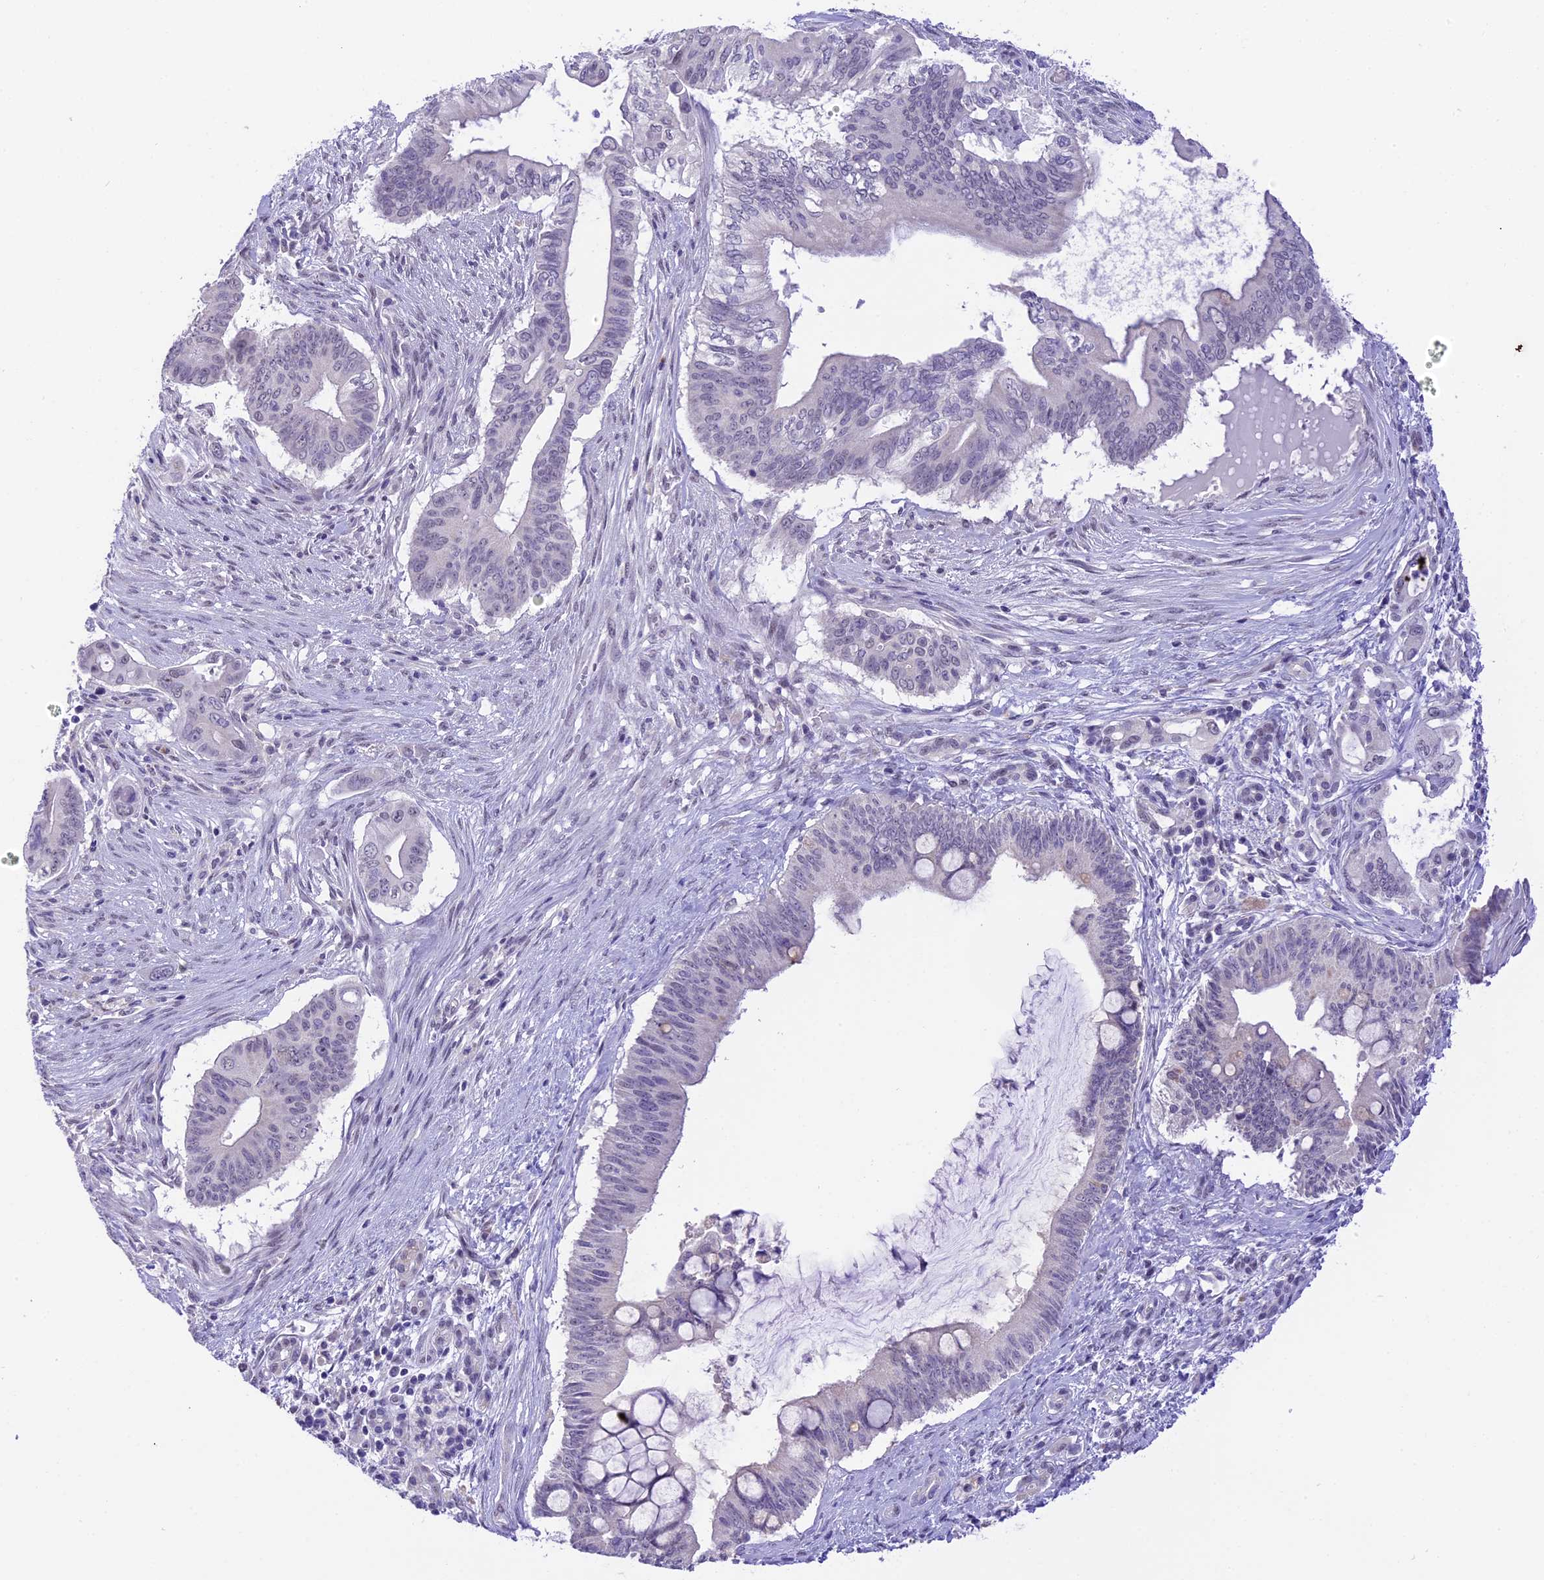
{"staining": {"intensity": "negative", "quantity": "none", "location": "none"}, "tissue": "pancreatic cancer", "cell_type": "Tumor cells", "image_type": "cancer", "snomed": [{"axis": "morphology", "description": "Adenocarcinoma, NOS"}, {"axis": "topography", "description": "Pancreas"}], "caption": "The immunohistochemistry (IHC) image has no significant positivity in tumor cells of adenocarcinoma (pancreatic) tissue.", "gene": "AHSP", "patient": {"sex": "male", "age": 68}}